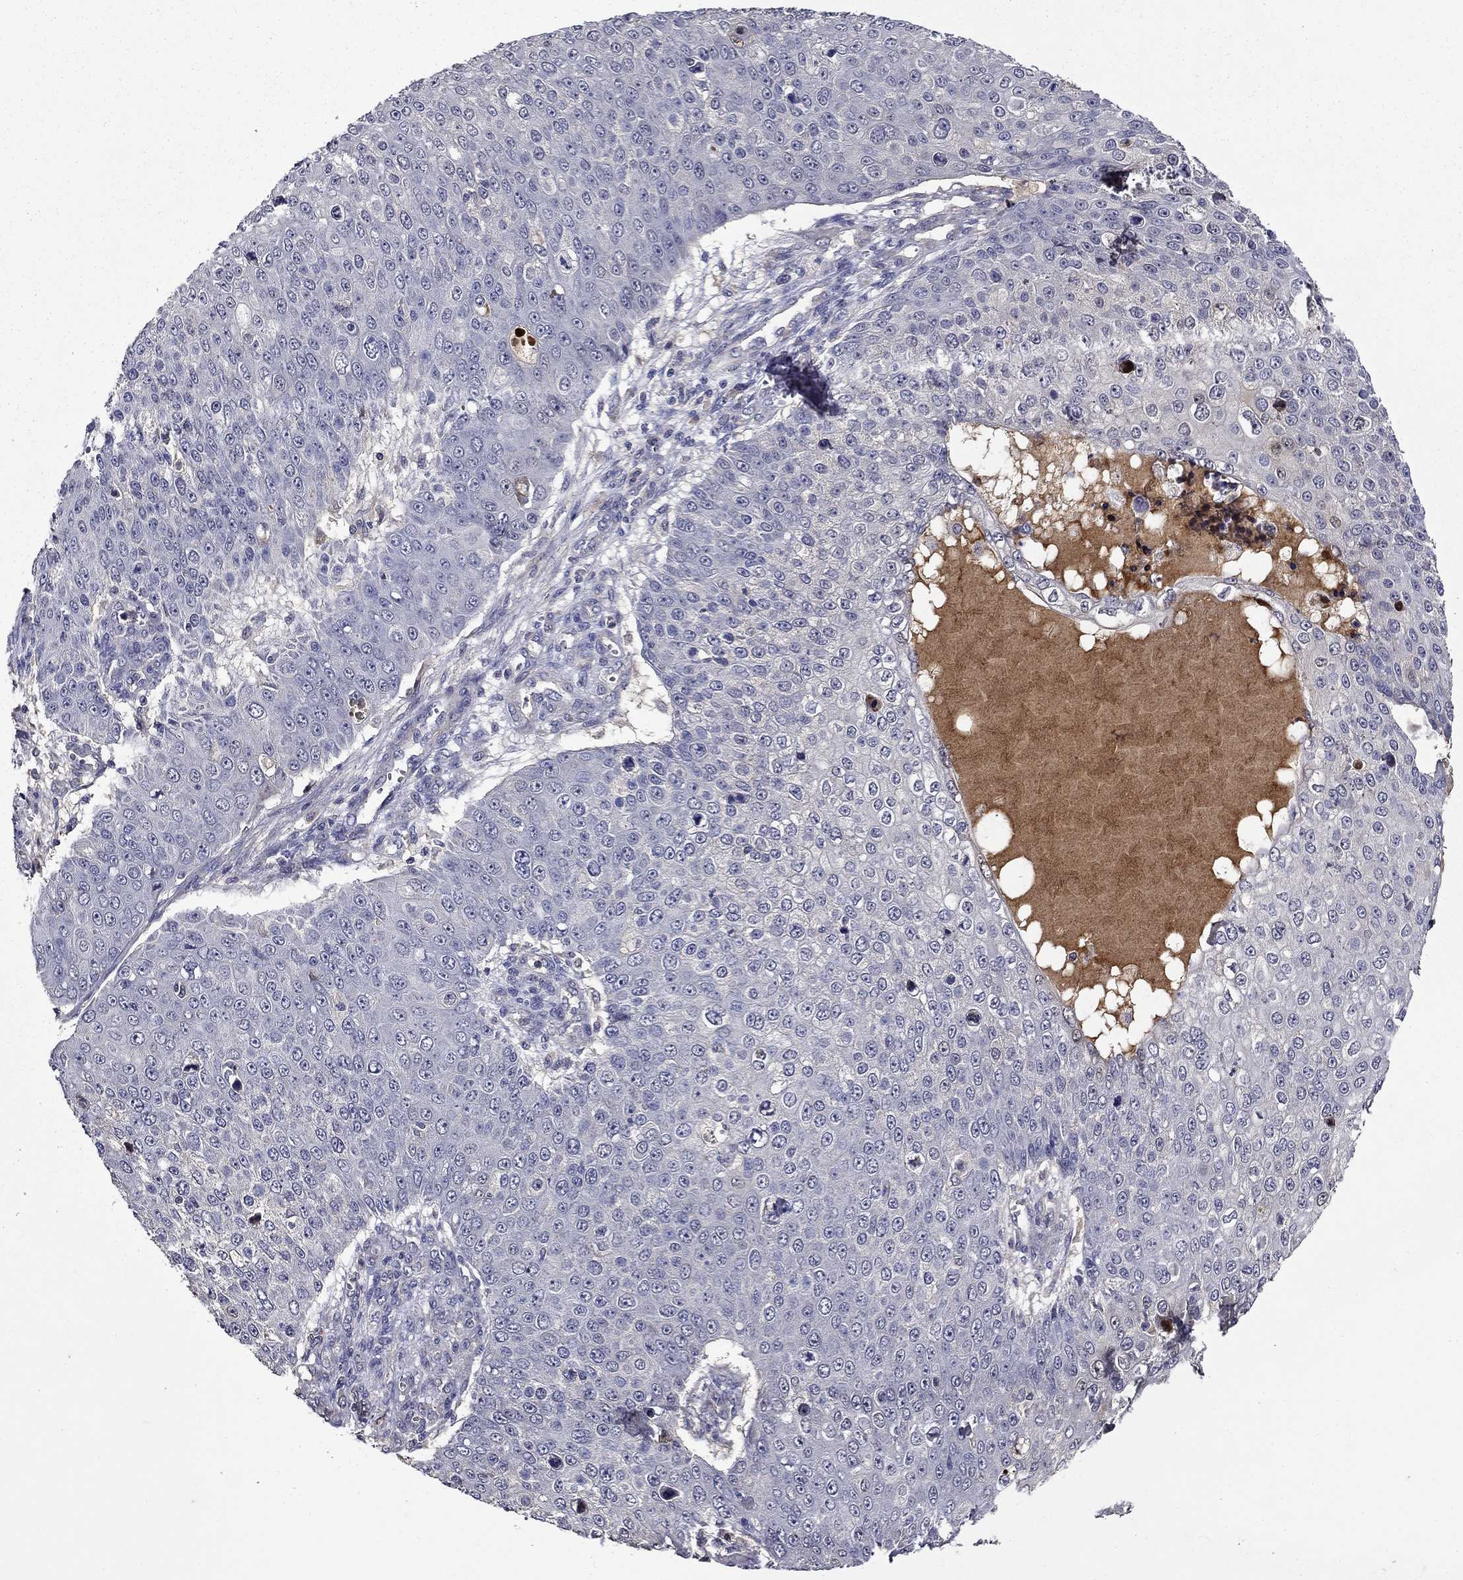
{"staining": {"intensity": "negative", "quantity": "none", "location": "none"}, "tissue": "skin cancer", "cell_type": "Tumor cells", "image_type": "cancer", "snomed": [{"axis": "morphology", "description": "Squamous cell carcinoma, NOS"}, {"axis": "topography", "description": "Skin"}], "caption": "Immunohistochemistry image of neoplastic tissue: skin squamous cell carcinoma stained with DAB (3,3'-diaminobenzidine) reveals no significant protein staining in tumor cells.", "gene": "SATB1", "patient": {"sex": "male", "age": 71}}